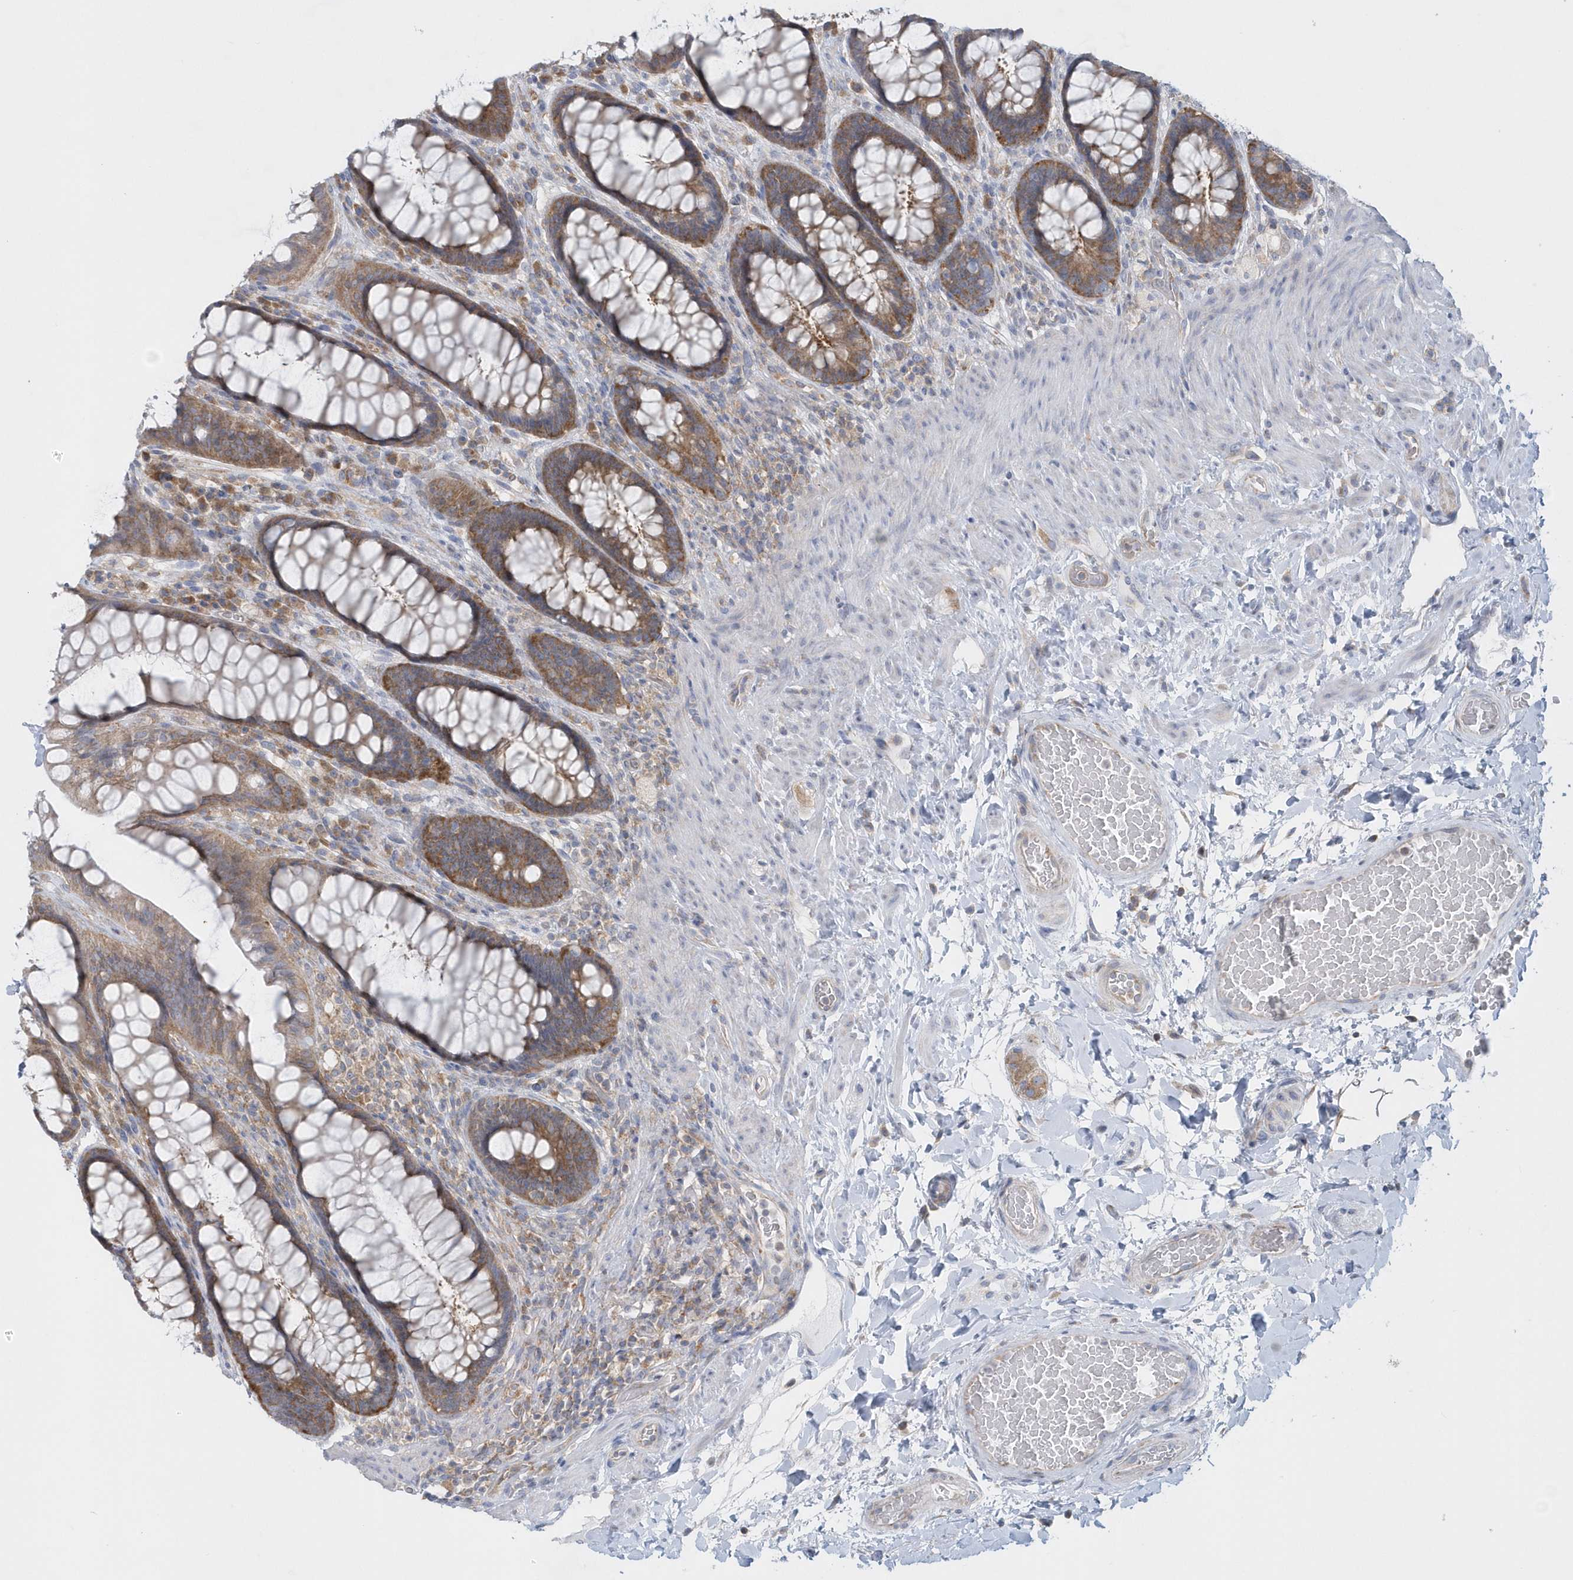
{"staining": {"intensity": "moderate", "quantity": ">75%", "location": "cytoplasmic/membranous"}, "tissue": "rectum", "cell_type": "Glandular cells", "image_type": "normal", "snomed": [{"axis": "morphology", "description": "Normal tissue, NOS"}, {"axis": "topography", "description": "Rectum"}], "caption": "A brown stain shows moderate cytoplasmic/membranous staining of a protein in glandular cells of unremarkable rectum. (DAB (3,3'-diaminobenzidine) IHC with brightfield microscopy, high magnification).", "gene": "EIF3C", "patient": {"sex": "female", "age": 46}}